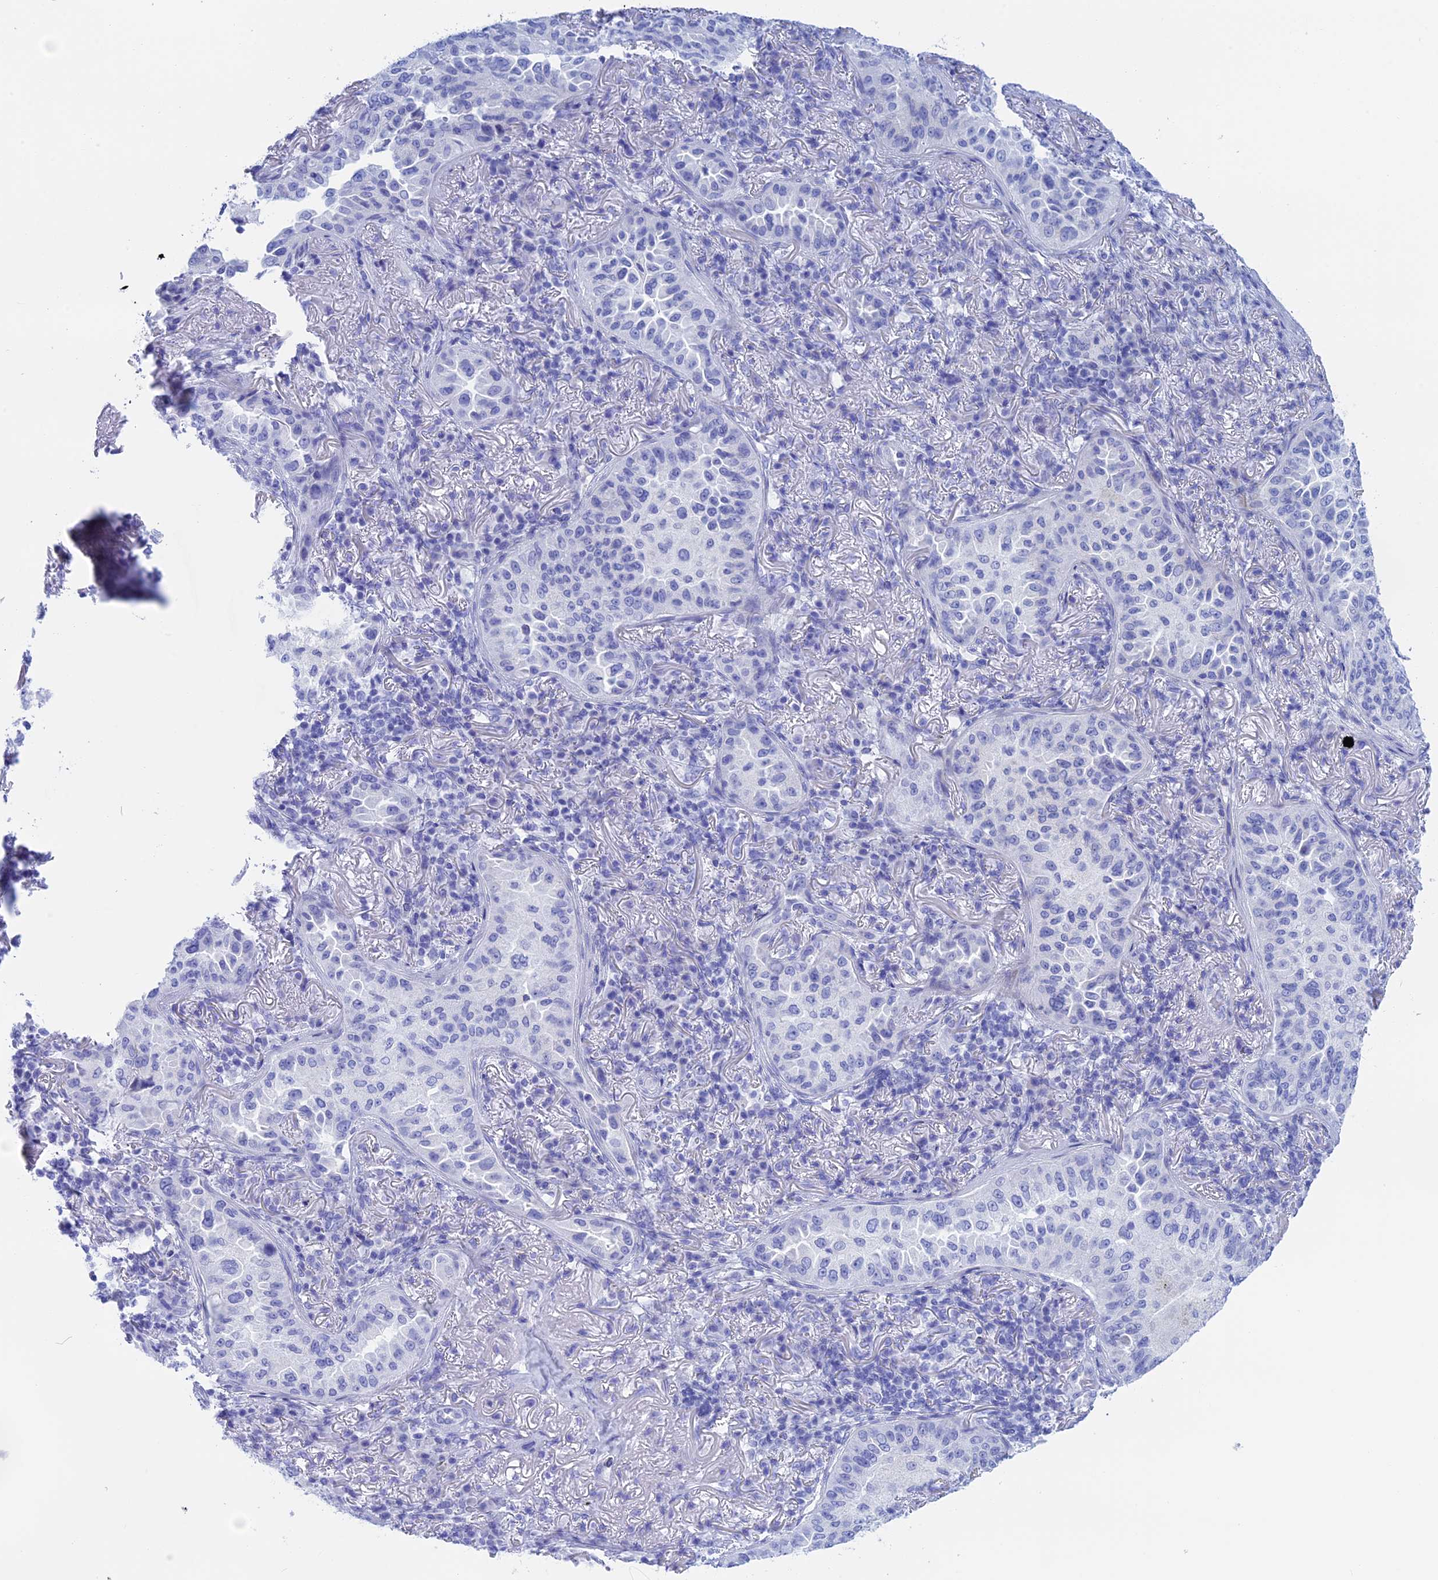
{"staining": {"intensity": "negative", "quantity": "none", "location": "none"}, "tissue": "lung cancer", "cell_type": "Tumor cells", "image_type": "cancer", "snomed": [{"axis": "morphology", "description": "Adenocarcinoma, NOS"}, {"axis": "topography", "description": "Lung"}], "caption": "The histopathology image reveals no significant staining in tumor cells of lung cancer (adenocarcinoma).", "gene": "ERICH4", "patient": {"sex": "female", "age": 69}}